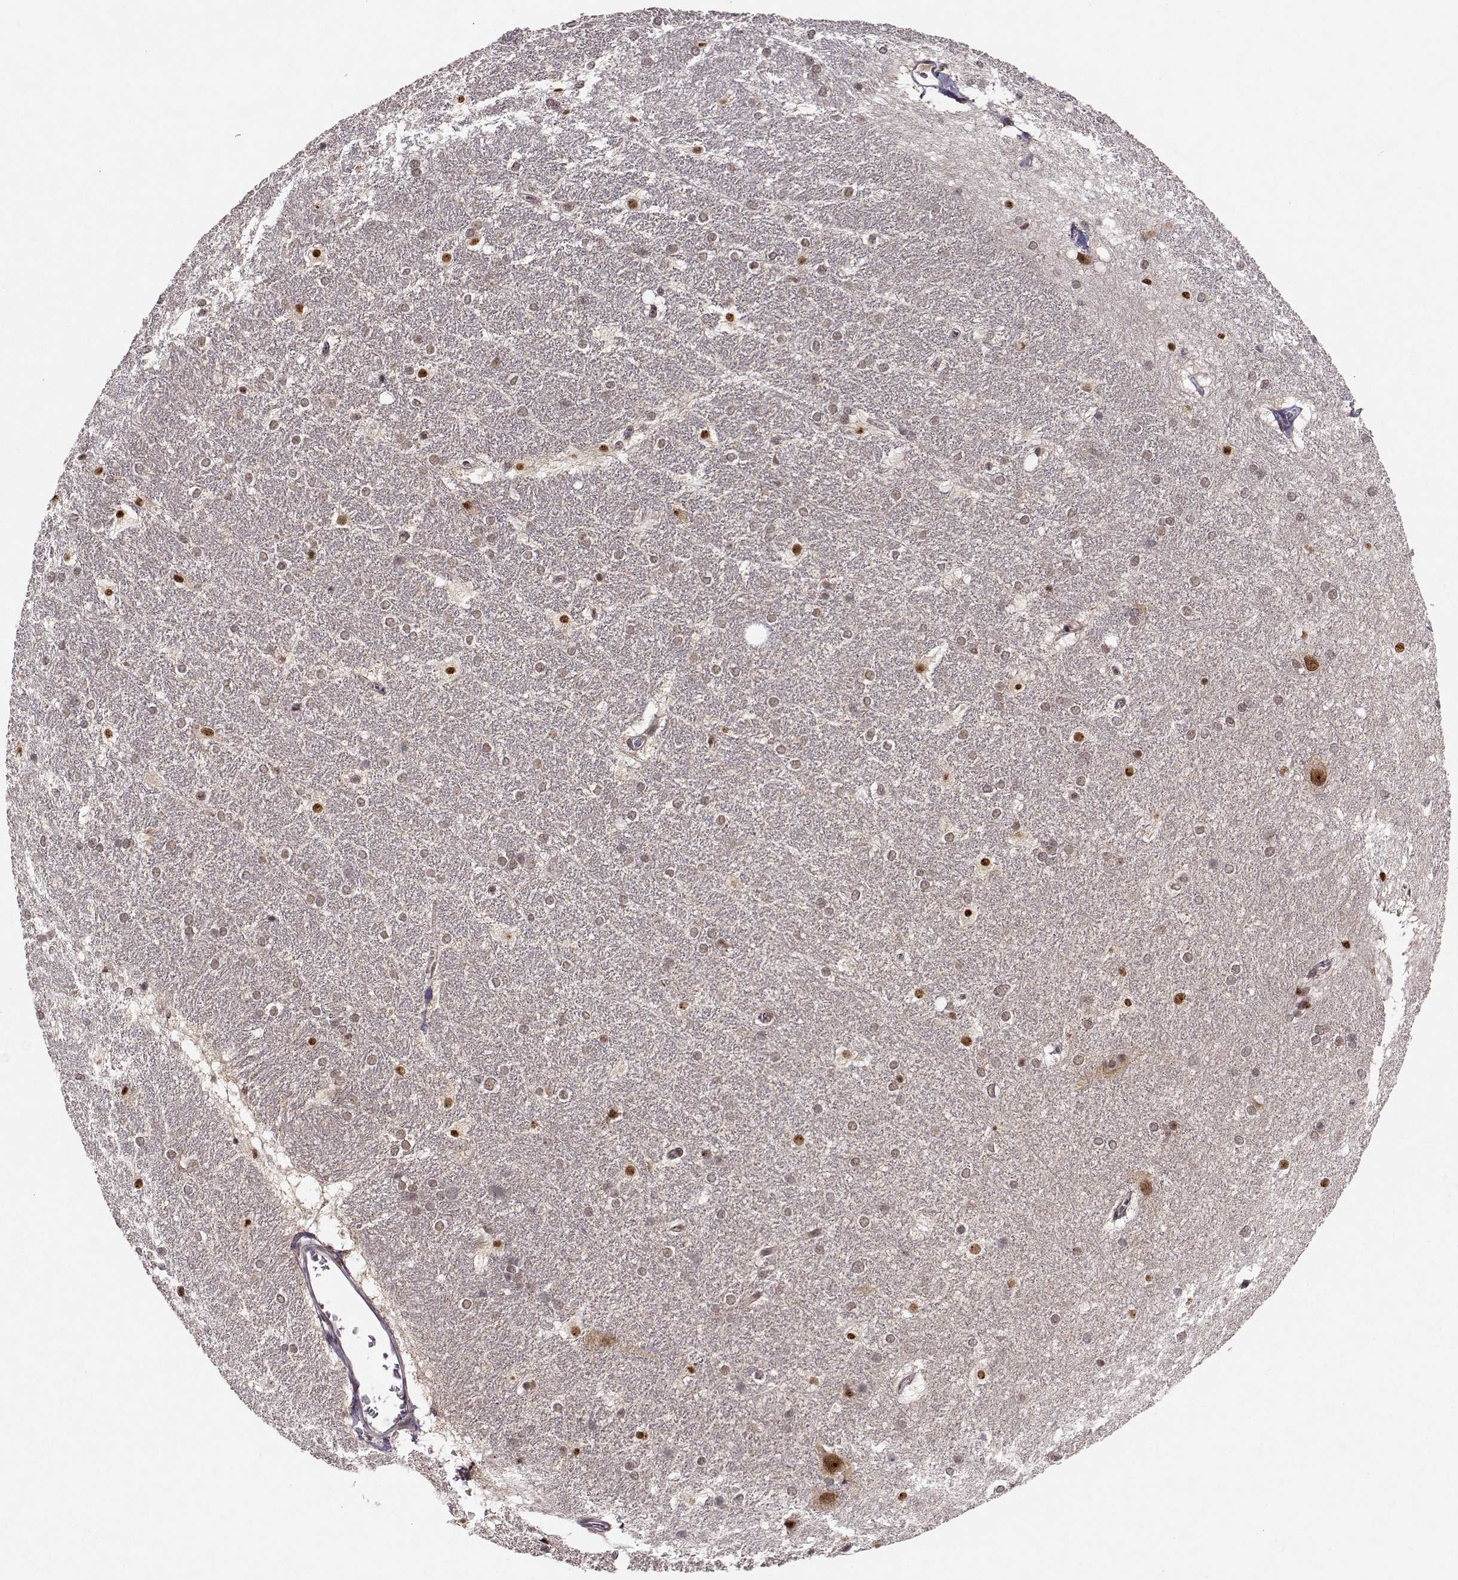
{"staining": {"intensity": "strong", "quantity": "<25%", "location": "nuclear"}, "tissue": "hippocampus", "cell_type": "Glial cells", "image_type": "normal", "snomed": [{"axis": "morphology", "description": "Normal tissue, NOS"}, {"axis": "topography", "description": "Cerebral cortex"}, {"axis": "topography", "description": "Hippocampus"}], "caption": "Immunohistochemistry micrograph of benign hippocampus: human hippocampus stained using immunohistochemistry (IHC) reveals medium levels of strong protein expression localized specifically in the nuclear of glial cells, appearing as a nuclear brown color.", "gene": "CSNK2A1", "patient": {"sex": "female", "age": 19}}